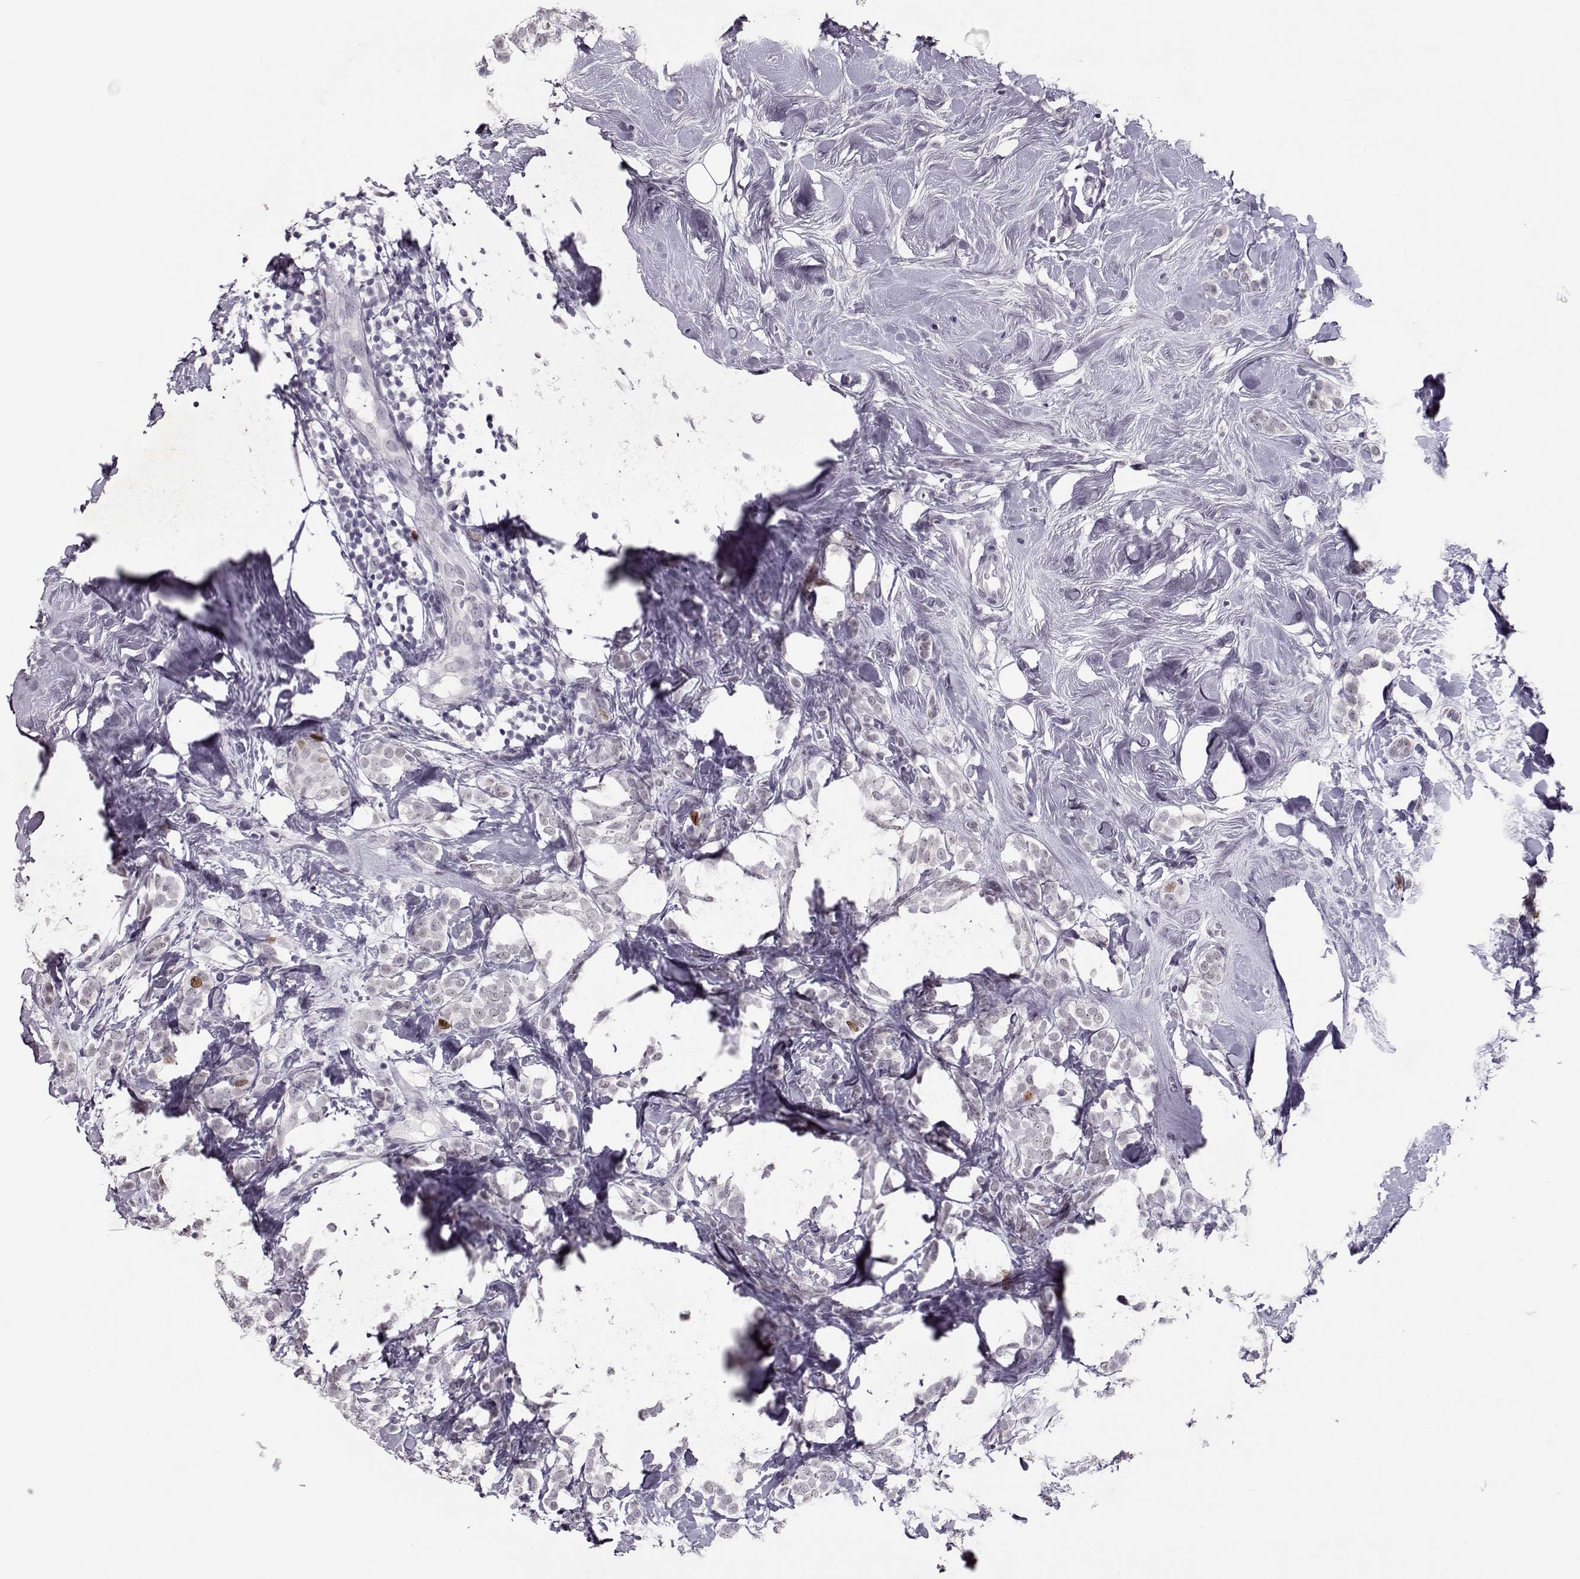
{"staining": {"intensity": "negative", "quantity": "none", "location": "none"}, "tissue": "breast cancer", "cell_type": "Tumor cells", "image_type": "cancer", "snomed": [{"axis": "morphology", "description": "Lobular carcinoma"}, {"axis": "topography", "description": "Breast"}], "caption": "Immunohistochemical staining of human breast cancer reveals no significant positivity in tumor cells.", "gene": "SGO1", "patient": {"sex": "female", "age": 49}}